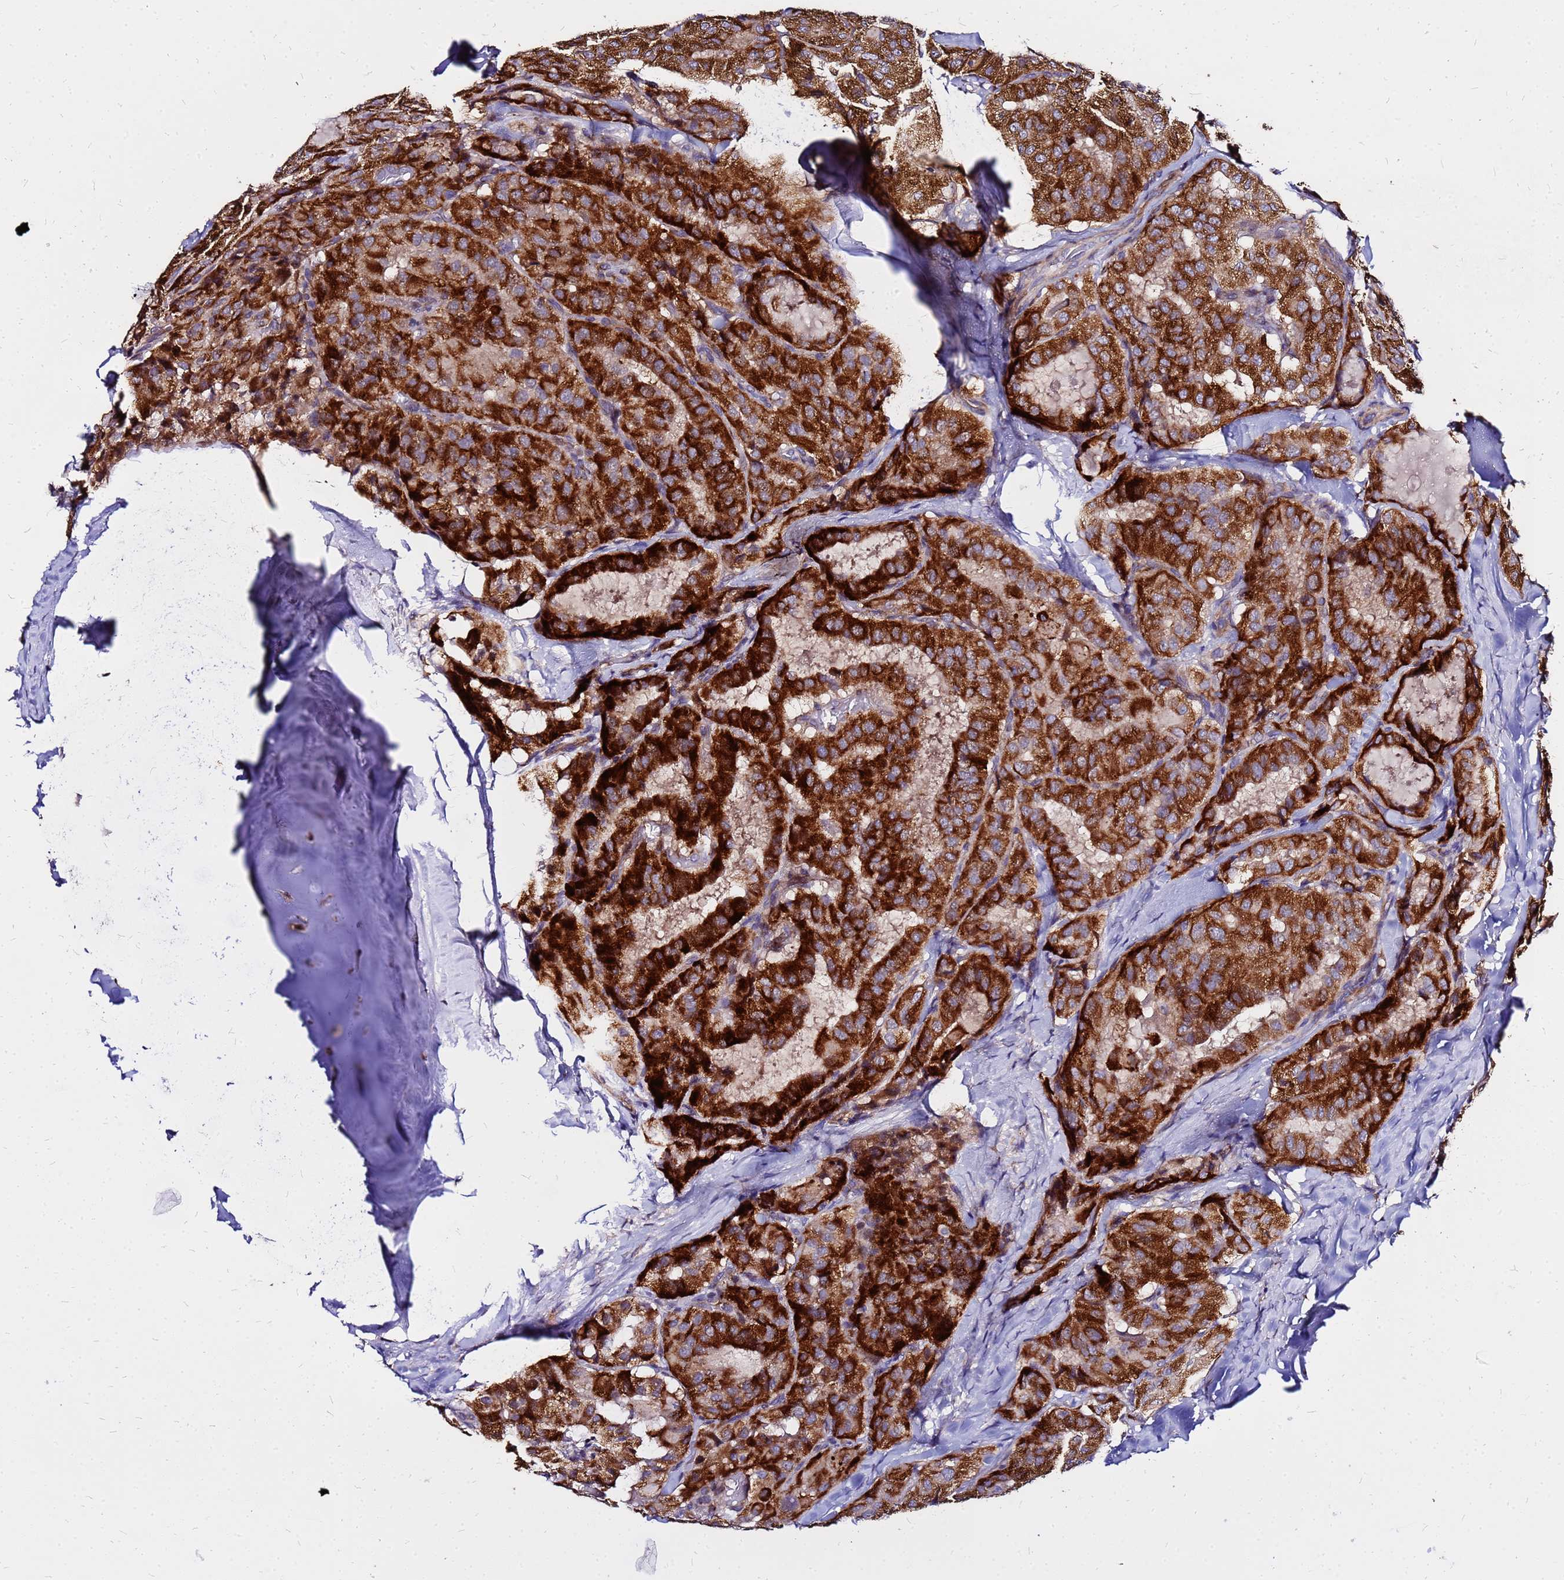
{"staining": {"intensity": "strong", "quantity": ">75%", "location": "cytoplasmic/membranous"}, "tissue": "thyroid cancer", "cell_type": "Tumor cells", "image_type": "cancer", "snomed": [{"axis": "morphology", "description": "Normal tissue, NOS"}, {"axis": "morphology", "description": "Papillary adenocarcinoma, NOS"}, {"axis": "topography", "description": "Thyroid gland"}], "caption": "The immunohistochemical stain labels strong cytoplasmic/membranous staining in tumor cells of thyroid papillary adenocarcinoma tissue.", "gene": "ARHGEF5", "patient": {"sex": "female", "age": 59}}